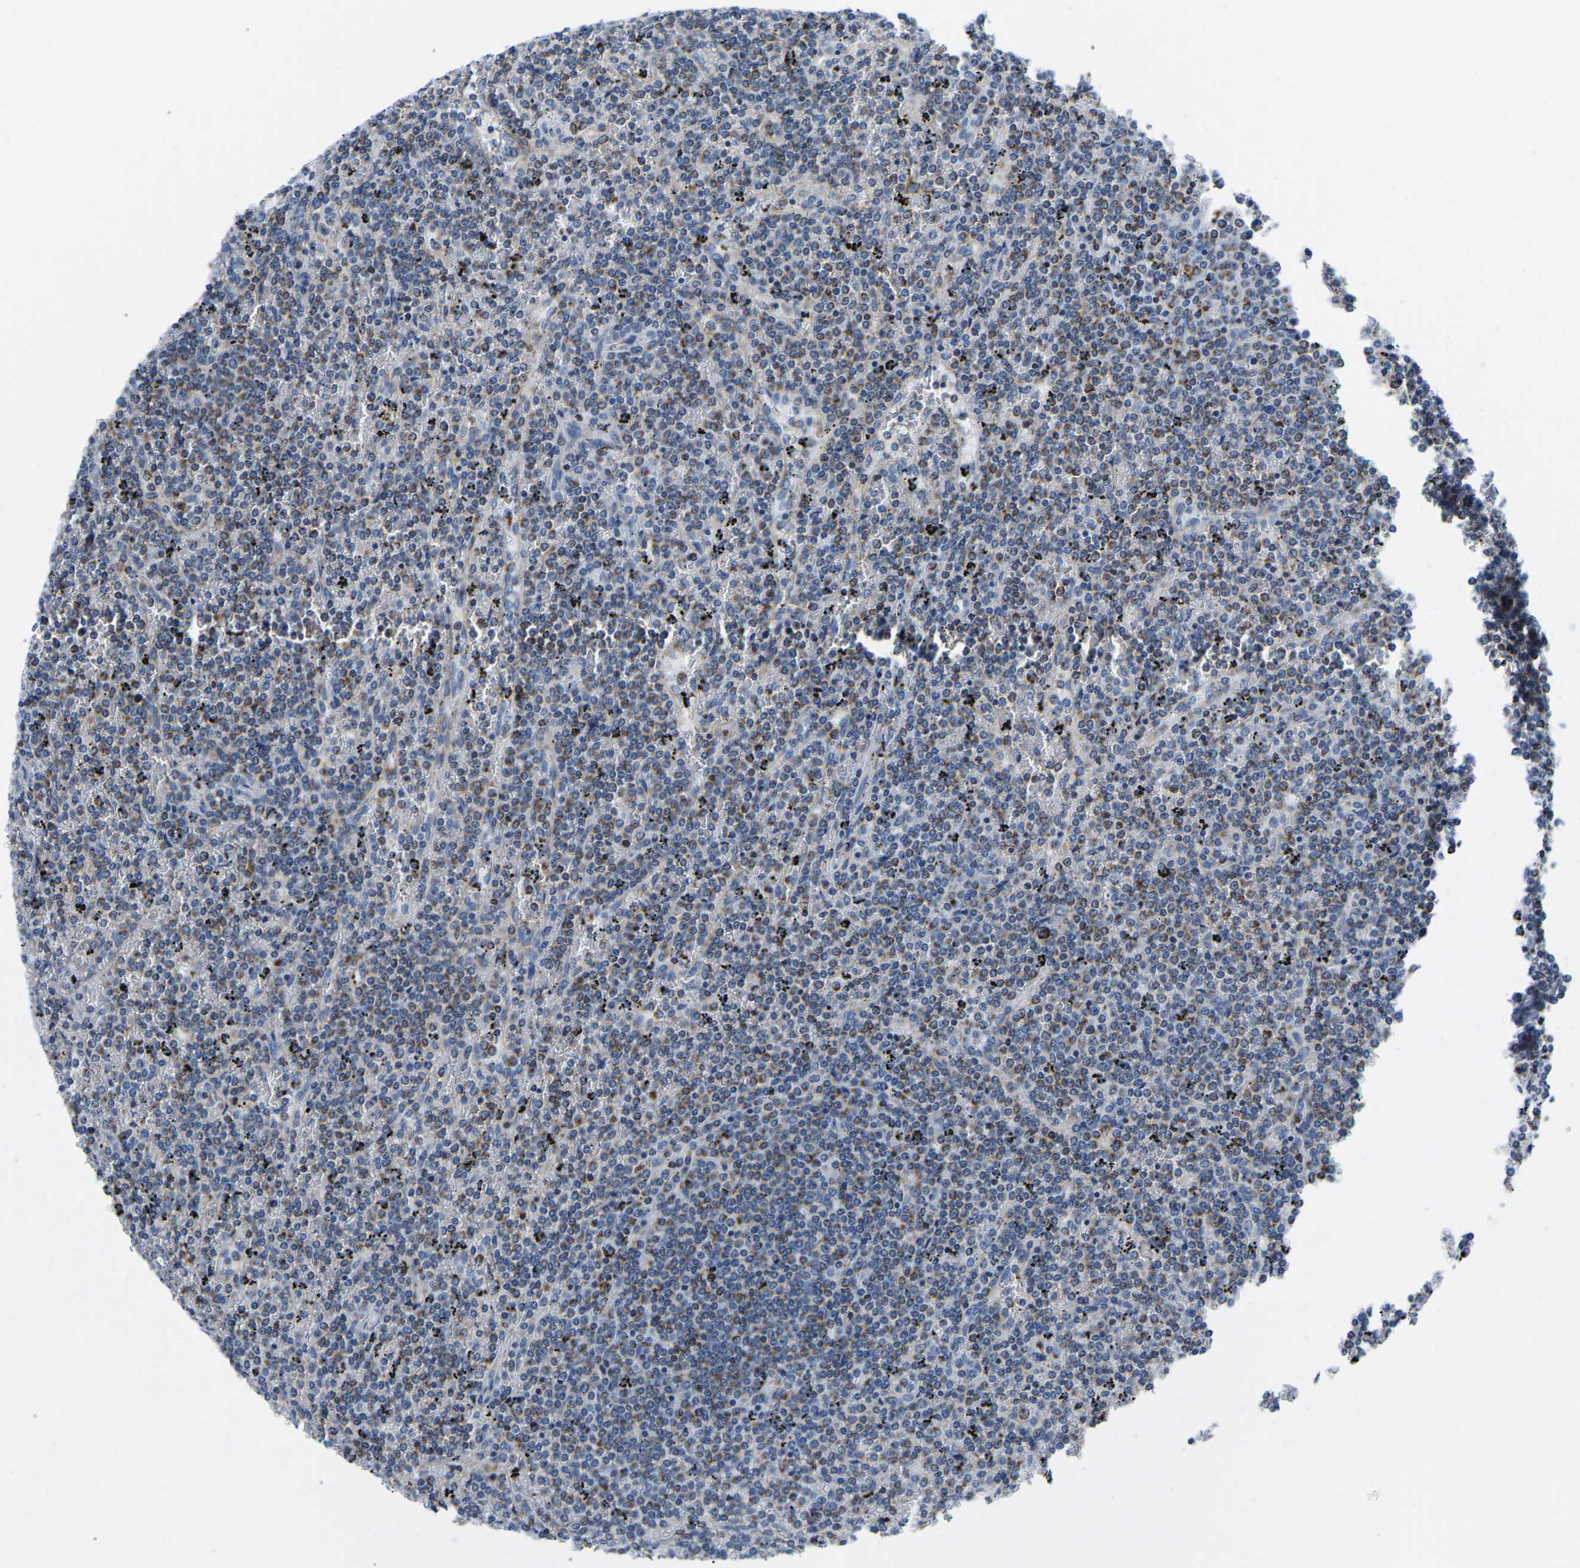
{"staining": {"intensity": "weak", "quantity": "25%-75%", "location": "cytoplasmic/membranous"}, "tissue": "lymphoma", "cell_type": "Tumor cells", "image_type": "cancer", "snomed": [{"axis": "morphology", "description": "Malignant lymphoma, non-Hodgkin's type, Low grade"}, {"axis": "topography", "description": "Spleen"}], "caption": "Malignant lymphoma, non-Hodgkin's type (low-grade) stained for a protein (brown) exhibits weak cytoplasmic/membranous positive staining in about 25%-75% of tumor cells.", "gene": "SFXN1", "patient": {"sex": "female", "age": 19}}